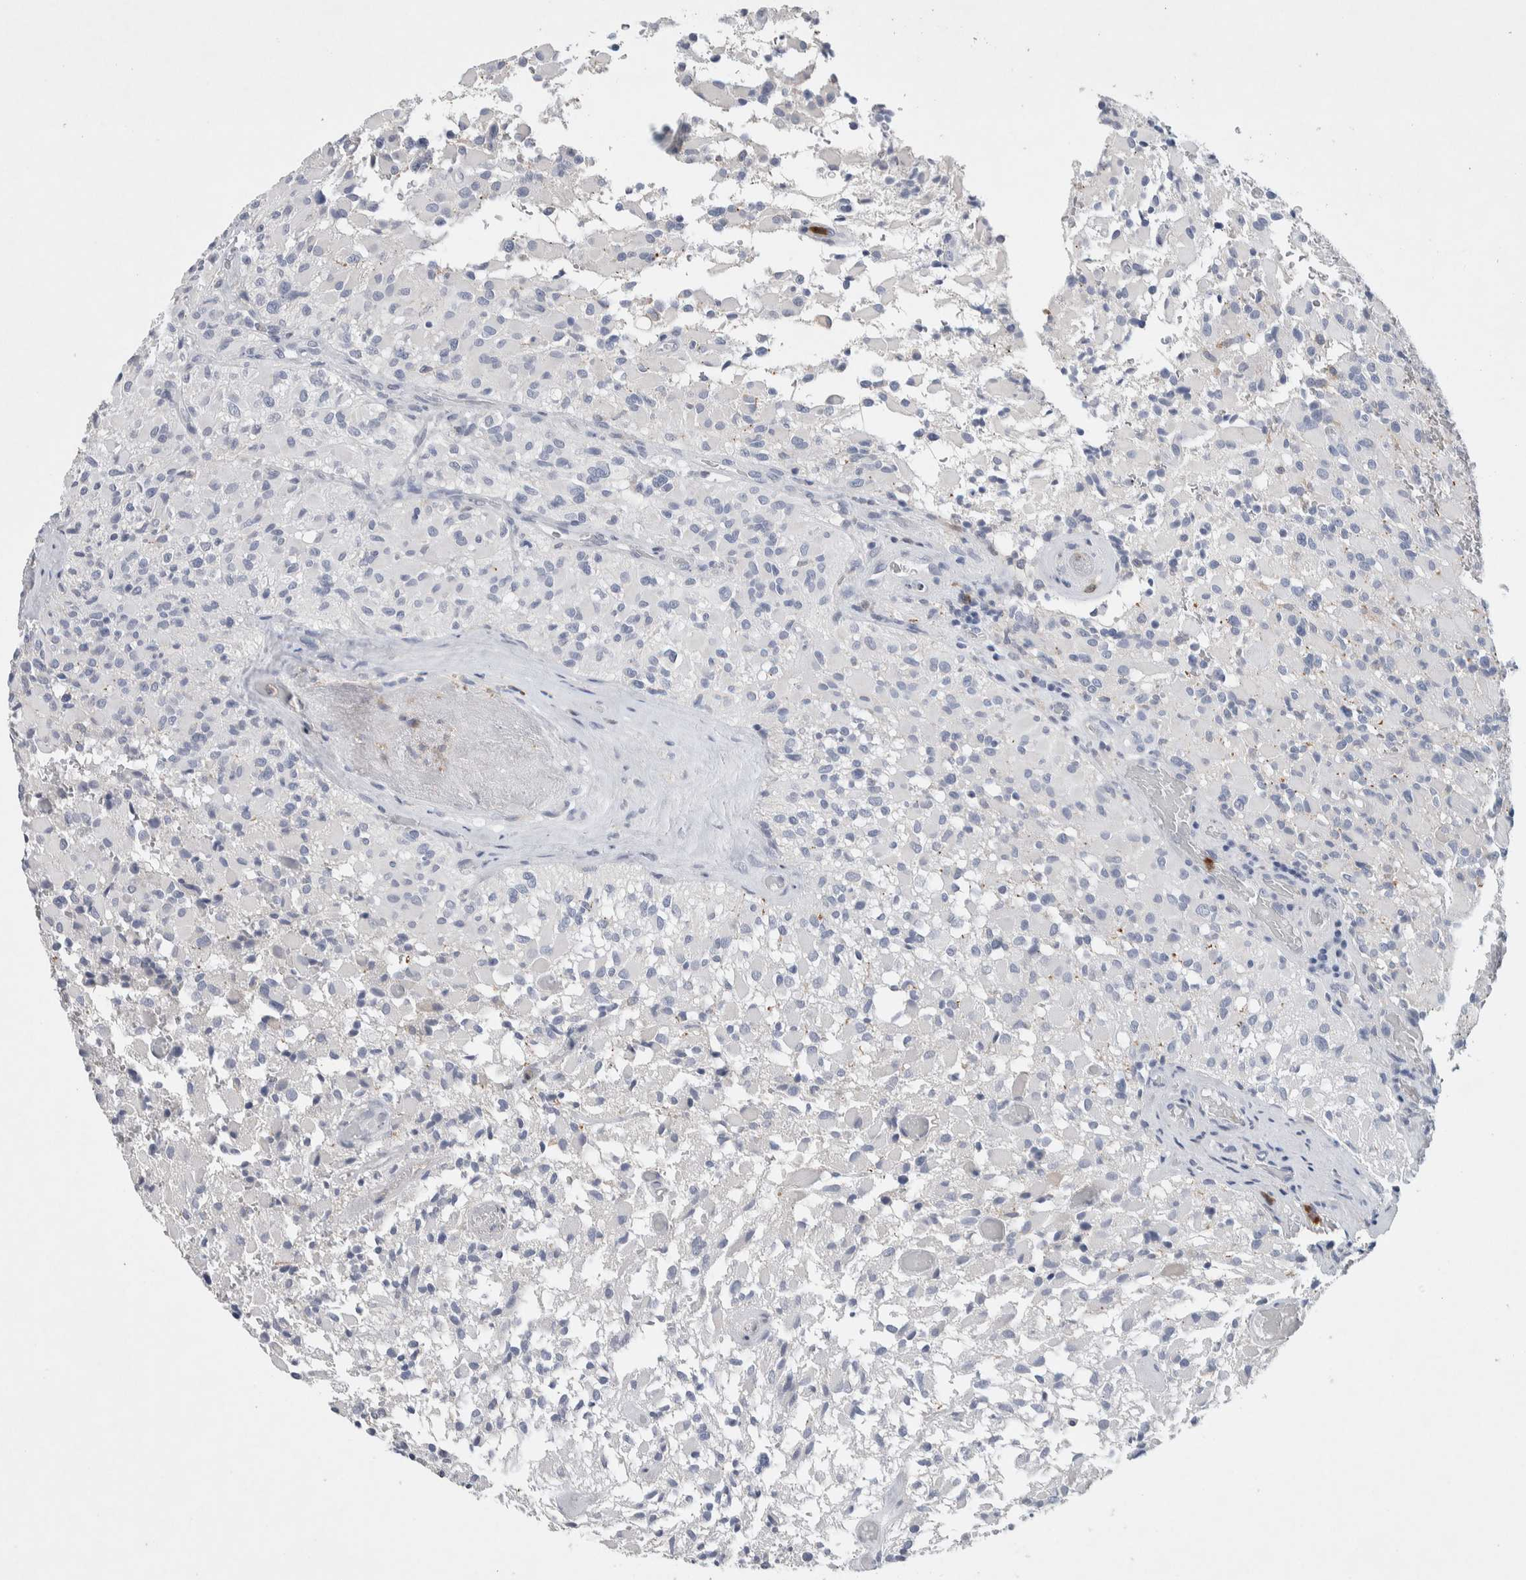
{"staining": {"intensity": "negative", "quantity": "none", "location": "none"}, "tissue": "glioma", "cell_type": "Tumor cells", "image_type": "cancer", "snomed": [{"axis": "morphology", "description": "Glioma, malignant, High grade"}, {"axis": "topography", "description": "Brain"}], "caption": "This is an immunohistochemistry (IHC) photomicrograph of human glioma. There is no positivity in tumor cells.", "gene": "NCF2", "patient": {"sex": "male", "age": 71}}